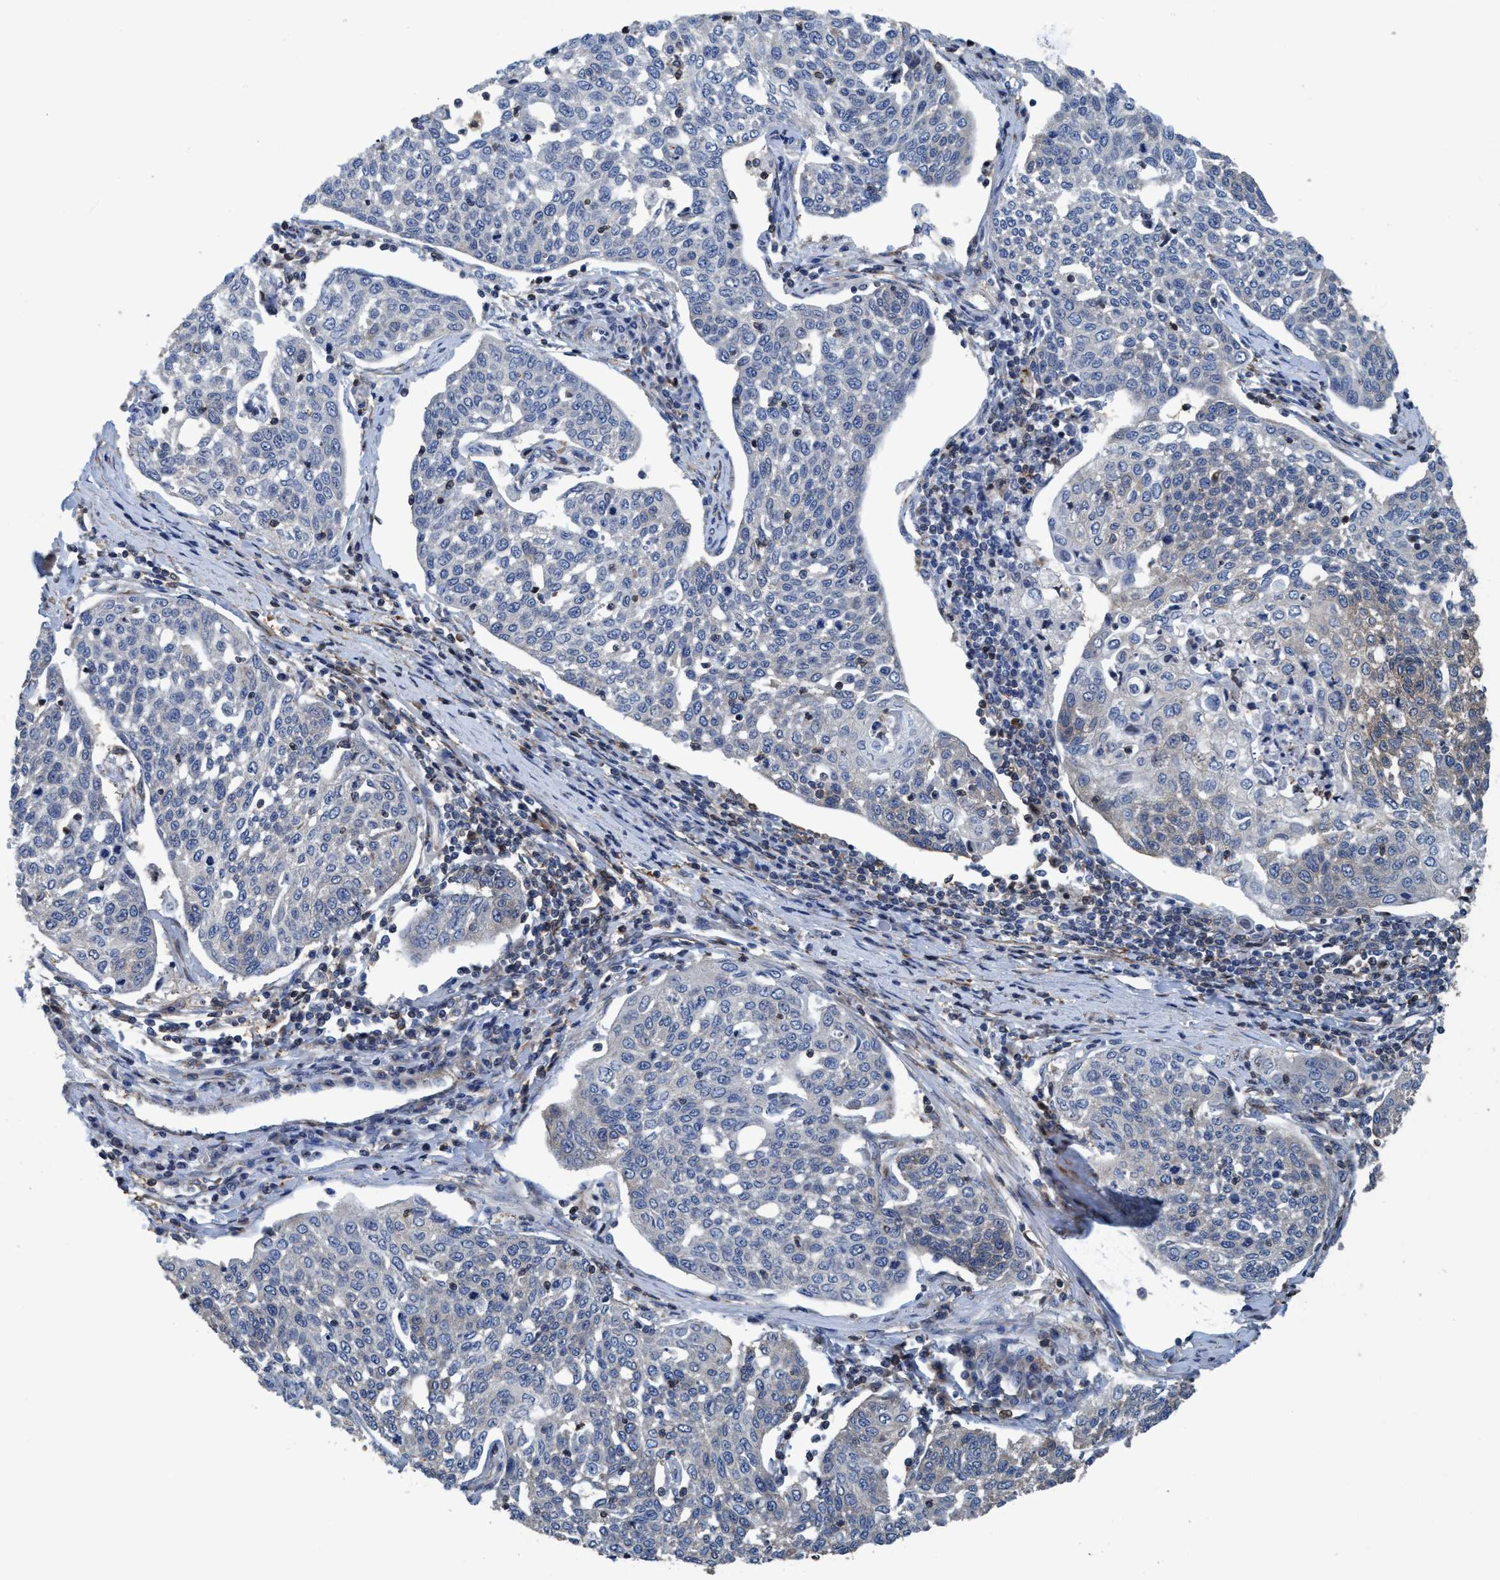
{"staining": {"intensity": "negative", "quantity": "none", "location": "none"}, "tissue": "cervical cancer", "cell_type": "Tumor cells", "image_type": "cancer", "snomed": [{"axis": "morphology", "description": "Squamous cell carcinoma, NOS"}, {"axis": "topography", "description": "Cervix"}], "caption": "This is an immunohistochemistry photomicrograph of cervical cancer (squamous cell carcinoma). There is no staining in tumor cells.", "gene": "NMT1", "patient": {"sex": "female", "age": 34}}